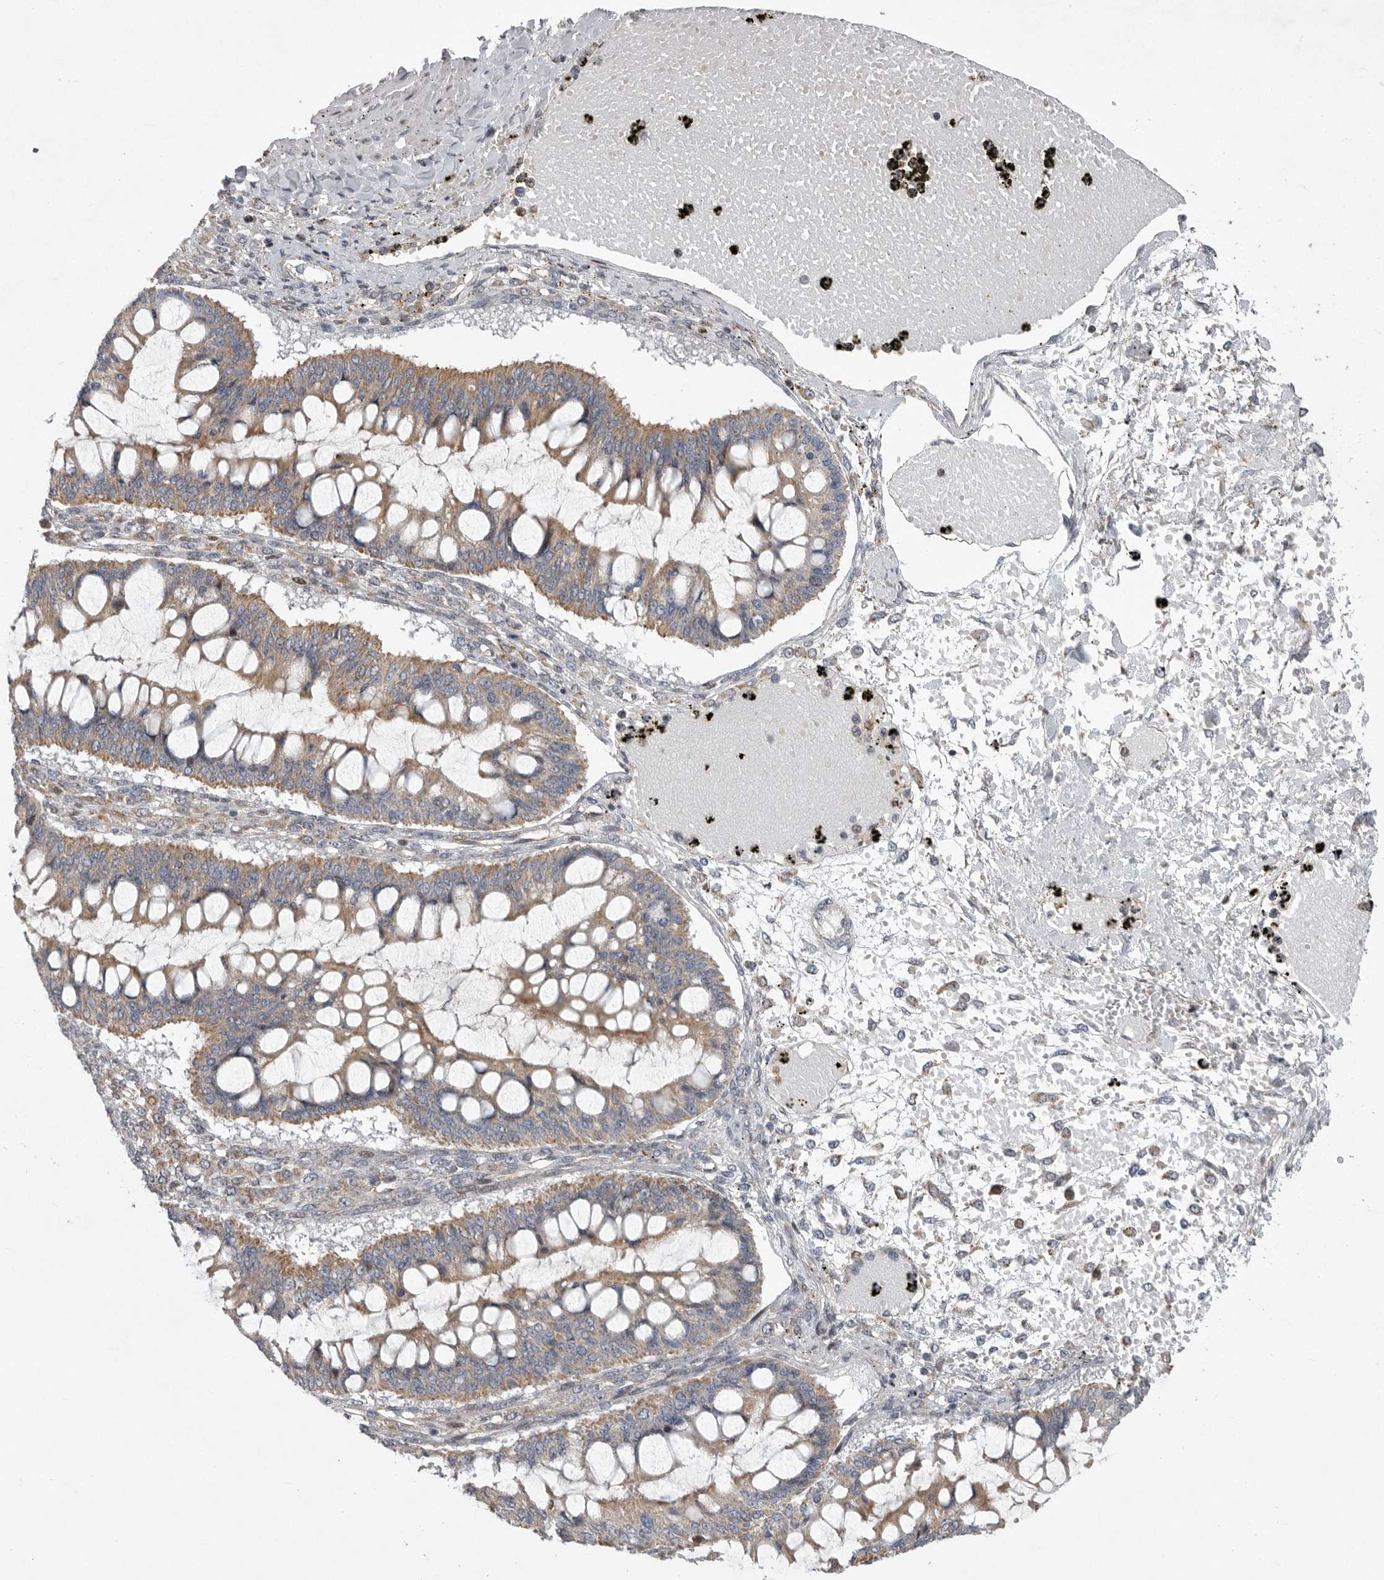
{"staining": {"intensity": "moderate", "quantity": ">75%", "location": "cytoplasmic/membranous"}, "tissue": "ovarian cancer", "cell_type": "Tumor cells", "image_type": "cancer", "snomed": [{"axis": "morphology", "description": "Cystadenocarcinoma, mucinous, NOS"}, {"axis": "topography", "description": "Ovary"}], "caption": "A medium amount of moderate cytoplasmic/membranous staining is seen in about >75% of tumor cells in ovarian mucinous cystadenocarcinoma tissue. The protein is stained brown, and the nuclei are stained in blue (DAB IHC with brightfield microscopy, high magnification).", "gene": "MPZL1", "patient": {"sex": "female", "age": 73}}